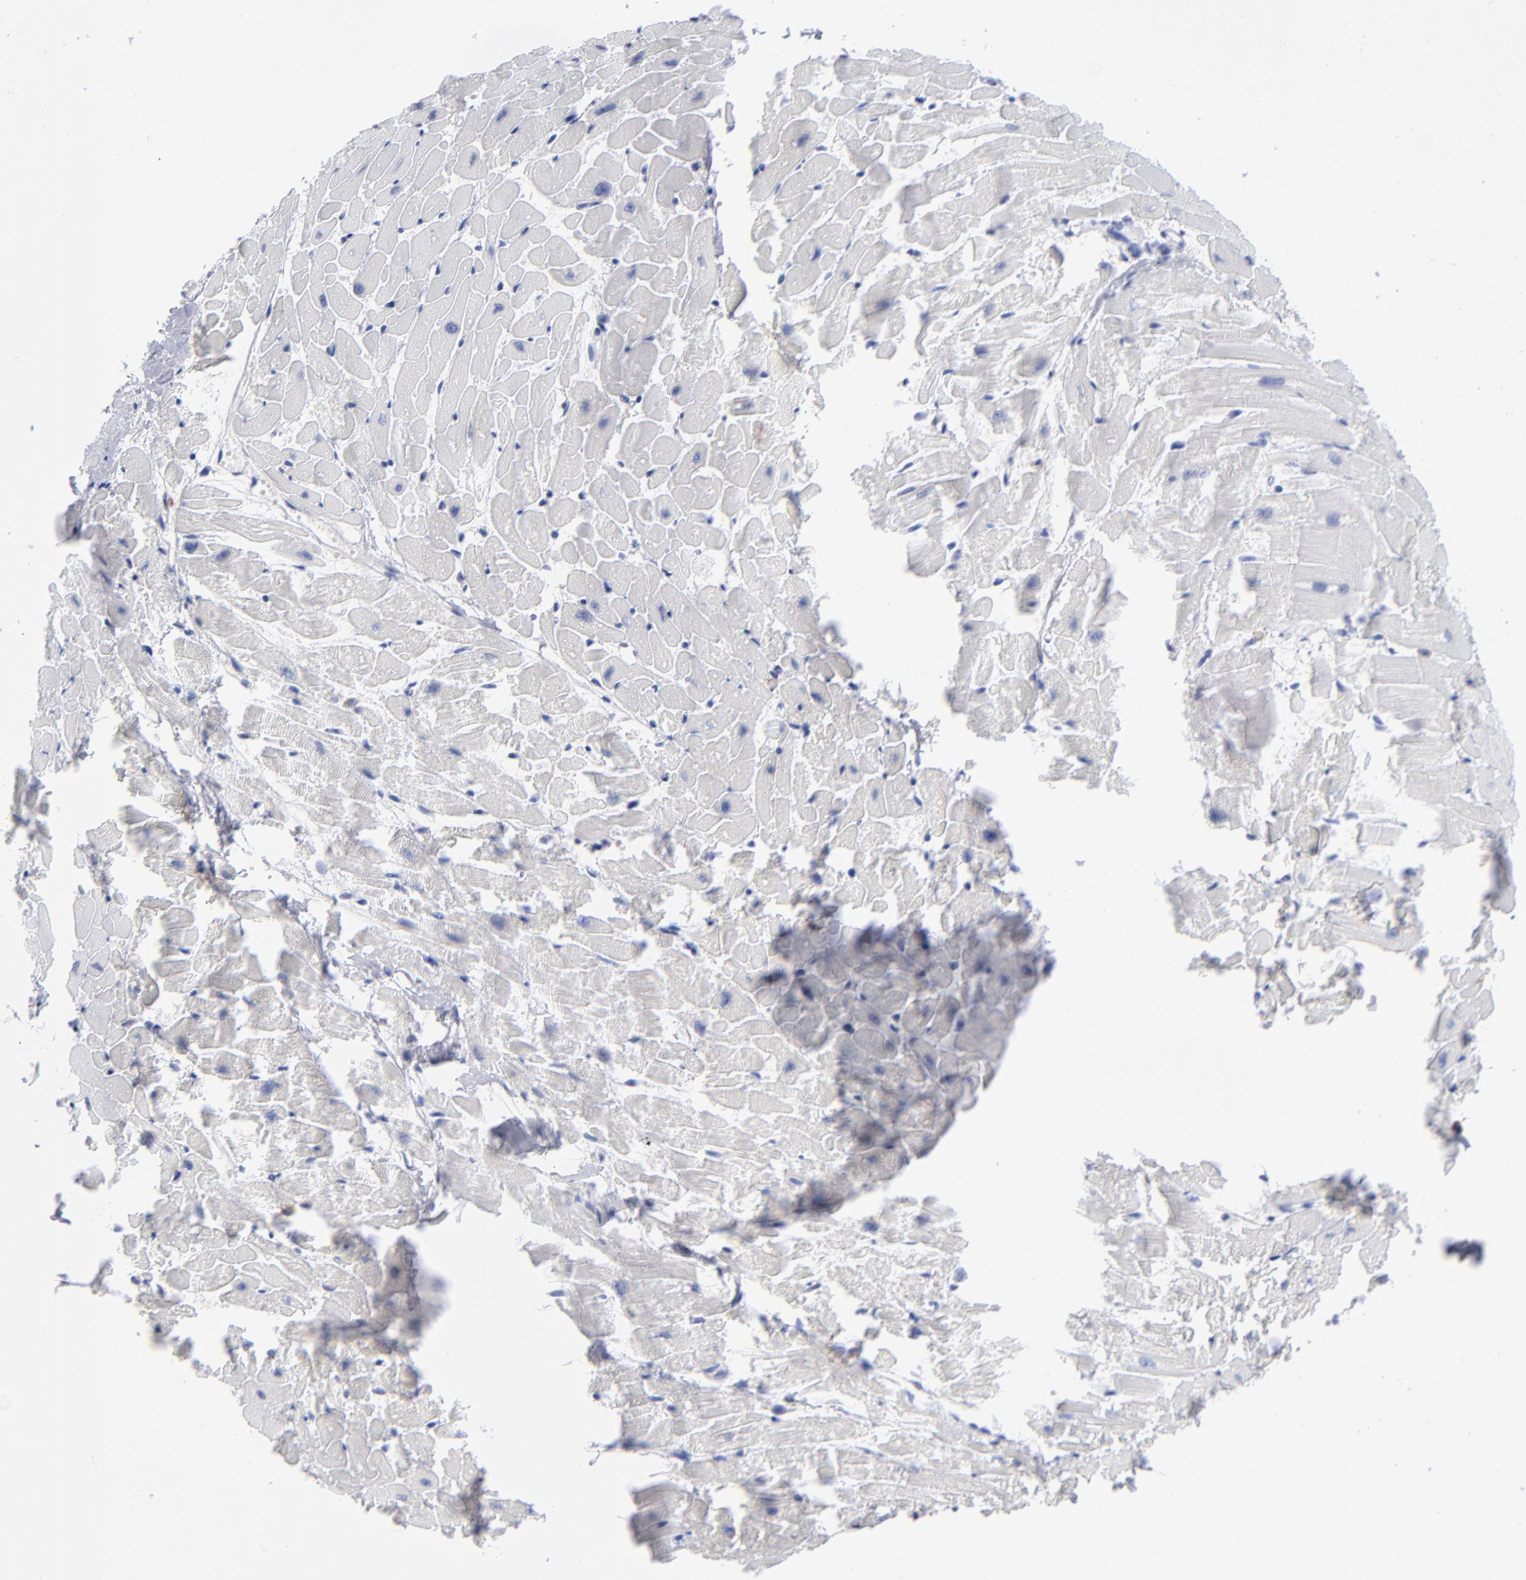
{"staining": {"intensity": "negative", "quantity": "none", "location": "none"}, "tissue": "heart muscle", "cell_type": "Cardiomyocytes", "image_type": "normal", "snomed": [{"axis": "morphology", "description": "Normal tissue, NOS"}, {"axis": "topography", "description": "Heart"}], "caption": "Immunohistochemistry of normal human heart muscle demonstrates no staining in cardiomyocytes.", "gene": "LAT2", "patient": {"sex": "female", "age": 19}}